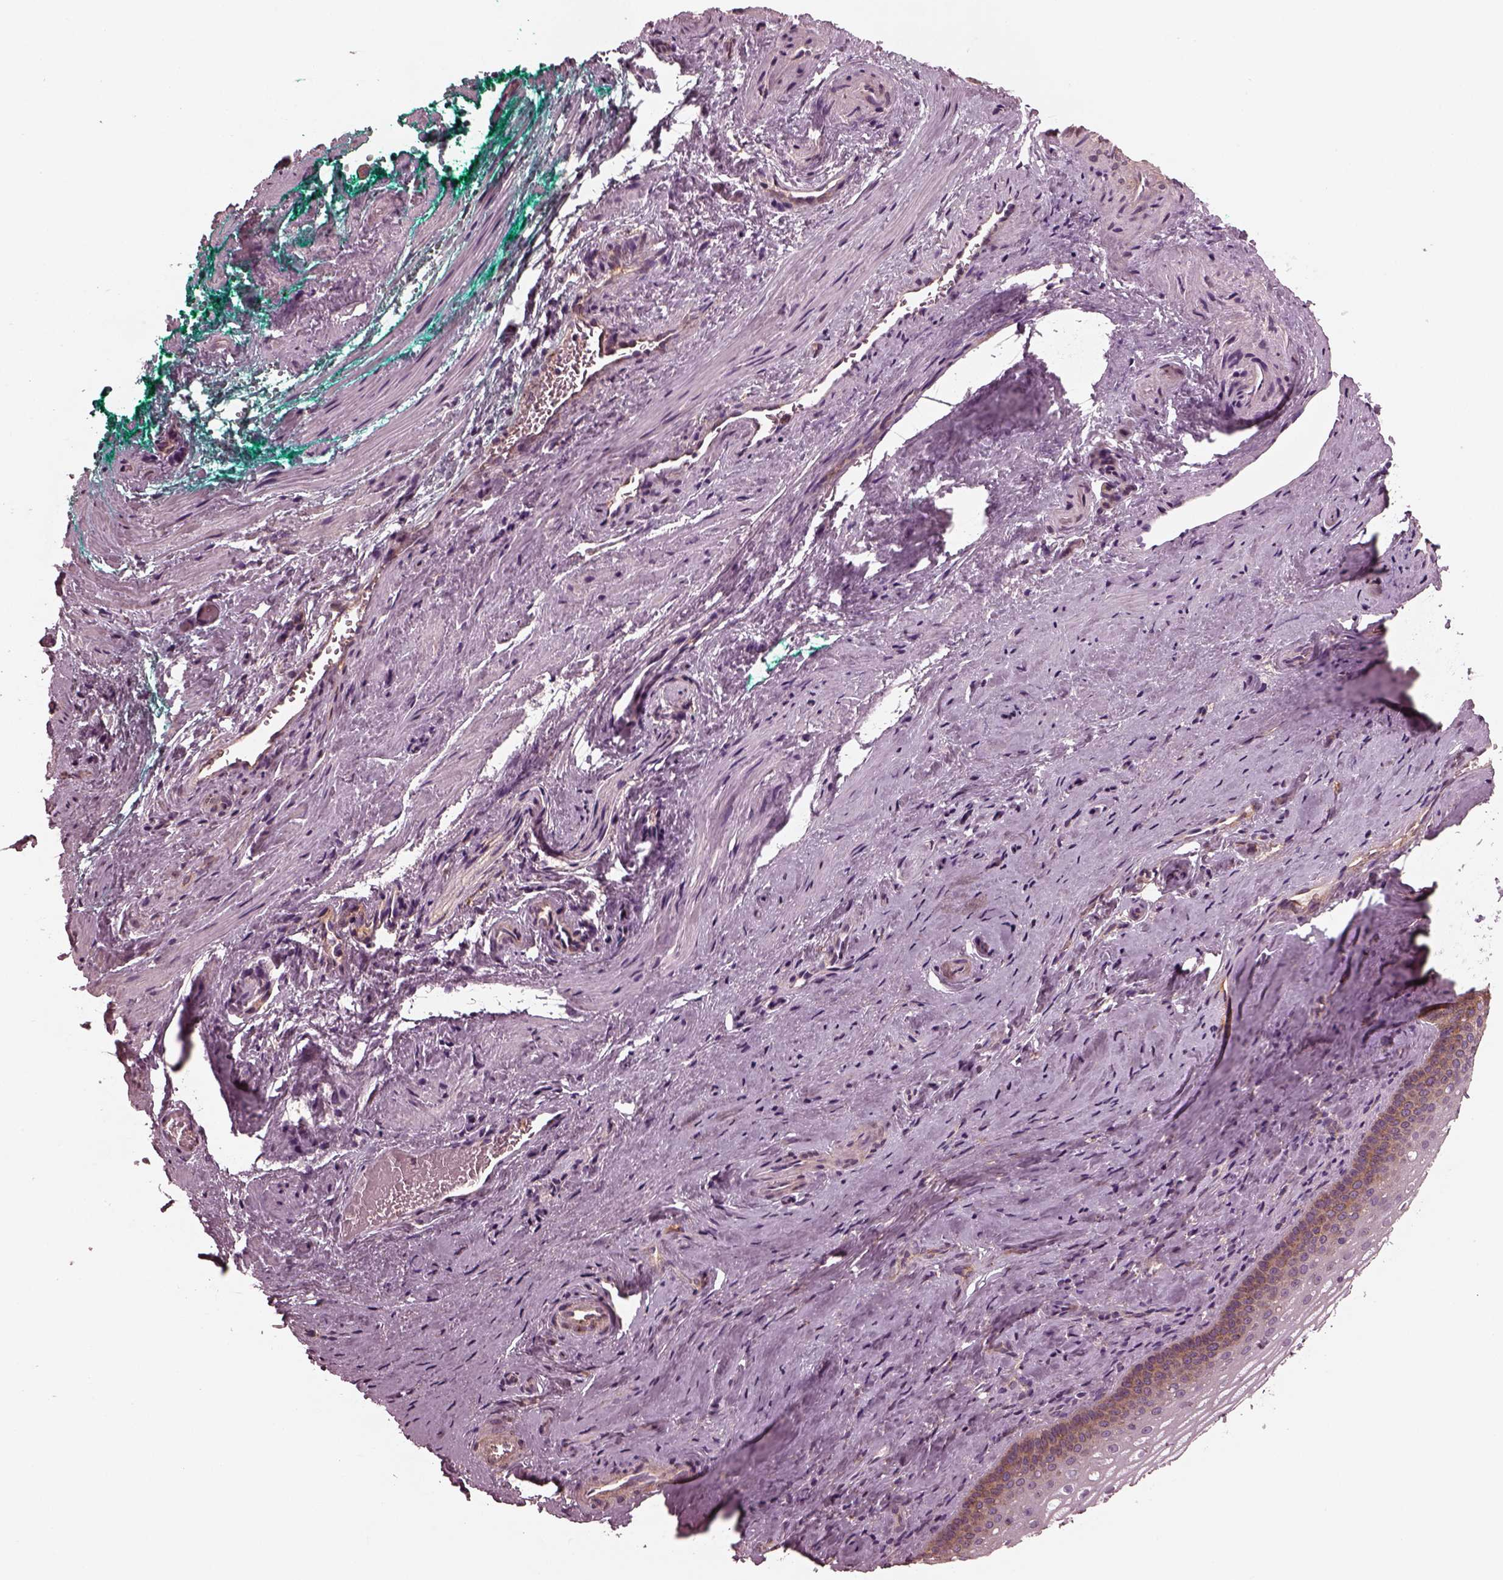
{"staining": {"intensity": "moderate", "quantity": "<25%", "location": "cytoplasmic/membranous"}, "tissue": "vagina", "cell_type": "Squamous epithelial cells", "image_type": "normal", "snomed": [{"axis": "morphology", "description": "Normal tissue, NOS"}, {"axis": "topography", "description": "Vagina"}], "caption": "Immunohistochemical staining of unremarkable human vagina displays low levels of moderate cytoplasmic/membranous positivity in about <25% of squamous epithelial cells. The staining was performed using DAB, with brown indicating positive protein expression. Nuclei are stained blue with hematoxylin.", "gene": "TUBG1", "patient": {"sex": "female", "age": 44}}